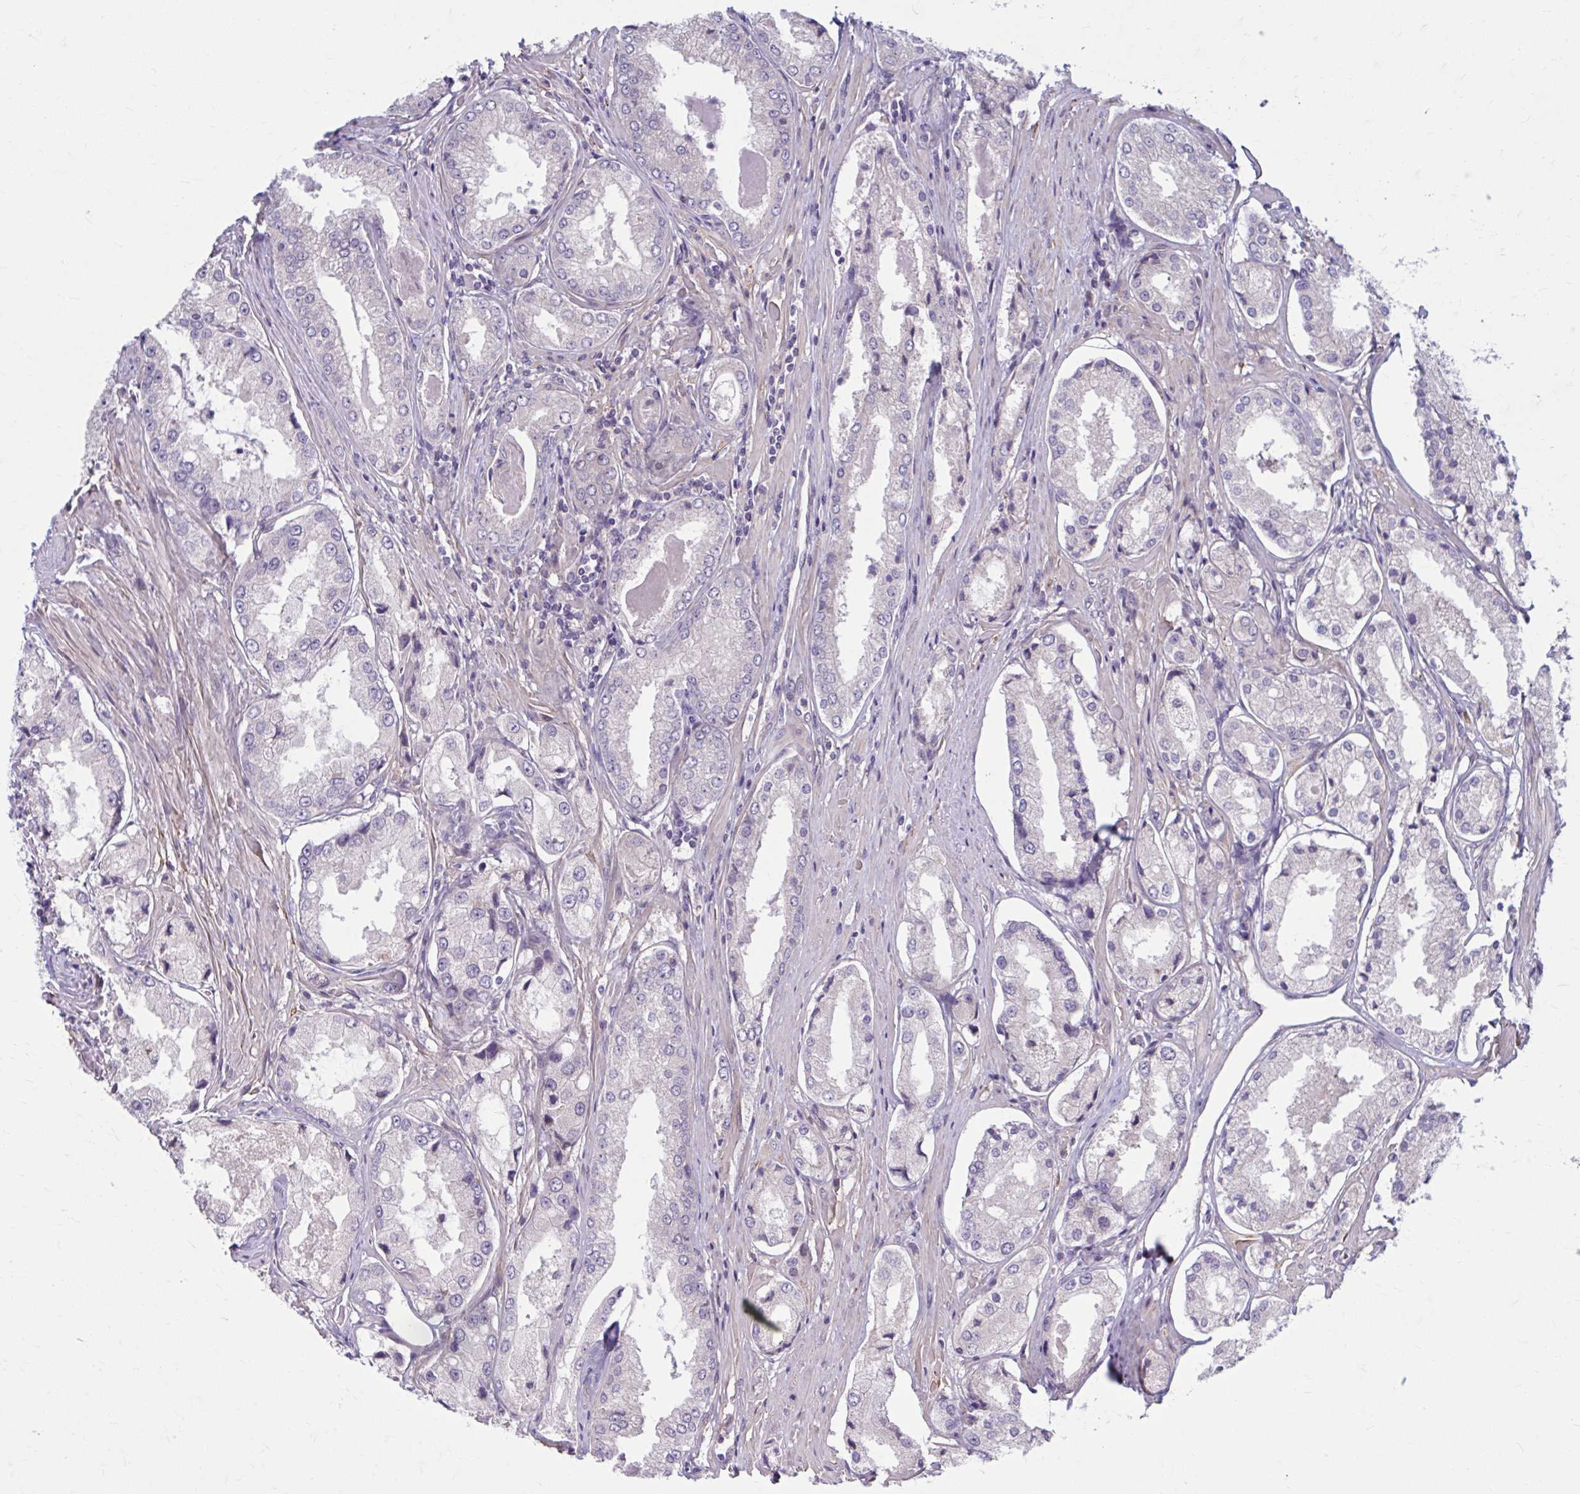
{"staining": {"intensity": "negative", "quantity": "none", "location": "none"}, "tissue": "prostate cancer", "cell_type": "Tumor cells", "image_type": "cancer", "snomed": [{"axis": "morphology", "description": "Adenocarcinoma, Low grade"}, {"axis": "topography", "description": "Prostate"}], "caption": "Immunohistochemistry of prostate cancer demonstrates no positivity in tumor cells. (Stains: DAB (3,3'-diaminobenzidine) immunohistochemistry with hematoxylin counter stain, Microscopy: brightfield microscopy at high magnification).", "gene": "CHST3", "patient": {"sex": "male", "age": 68}}